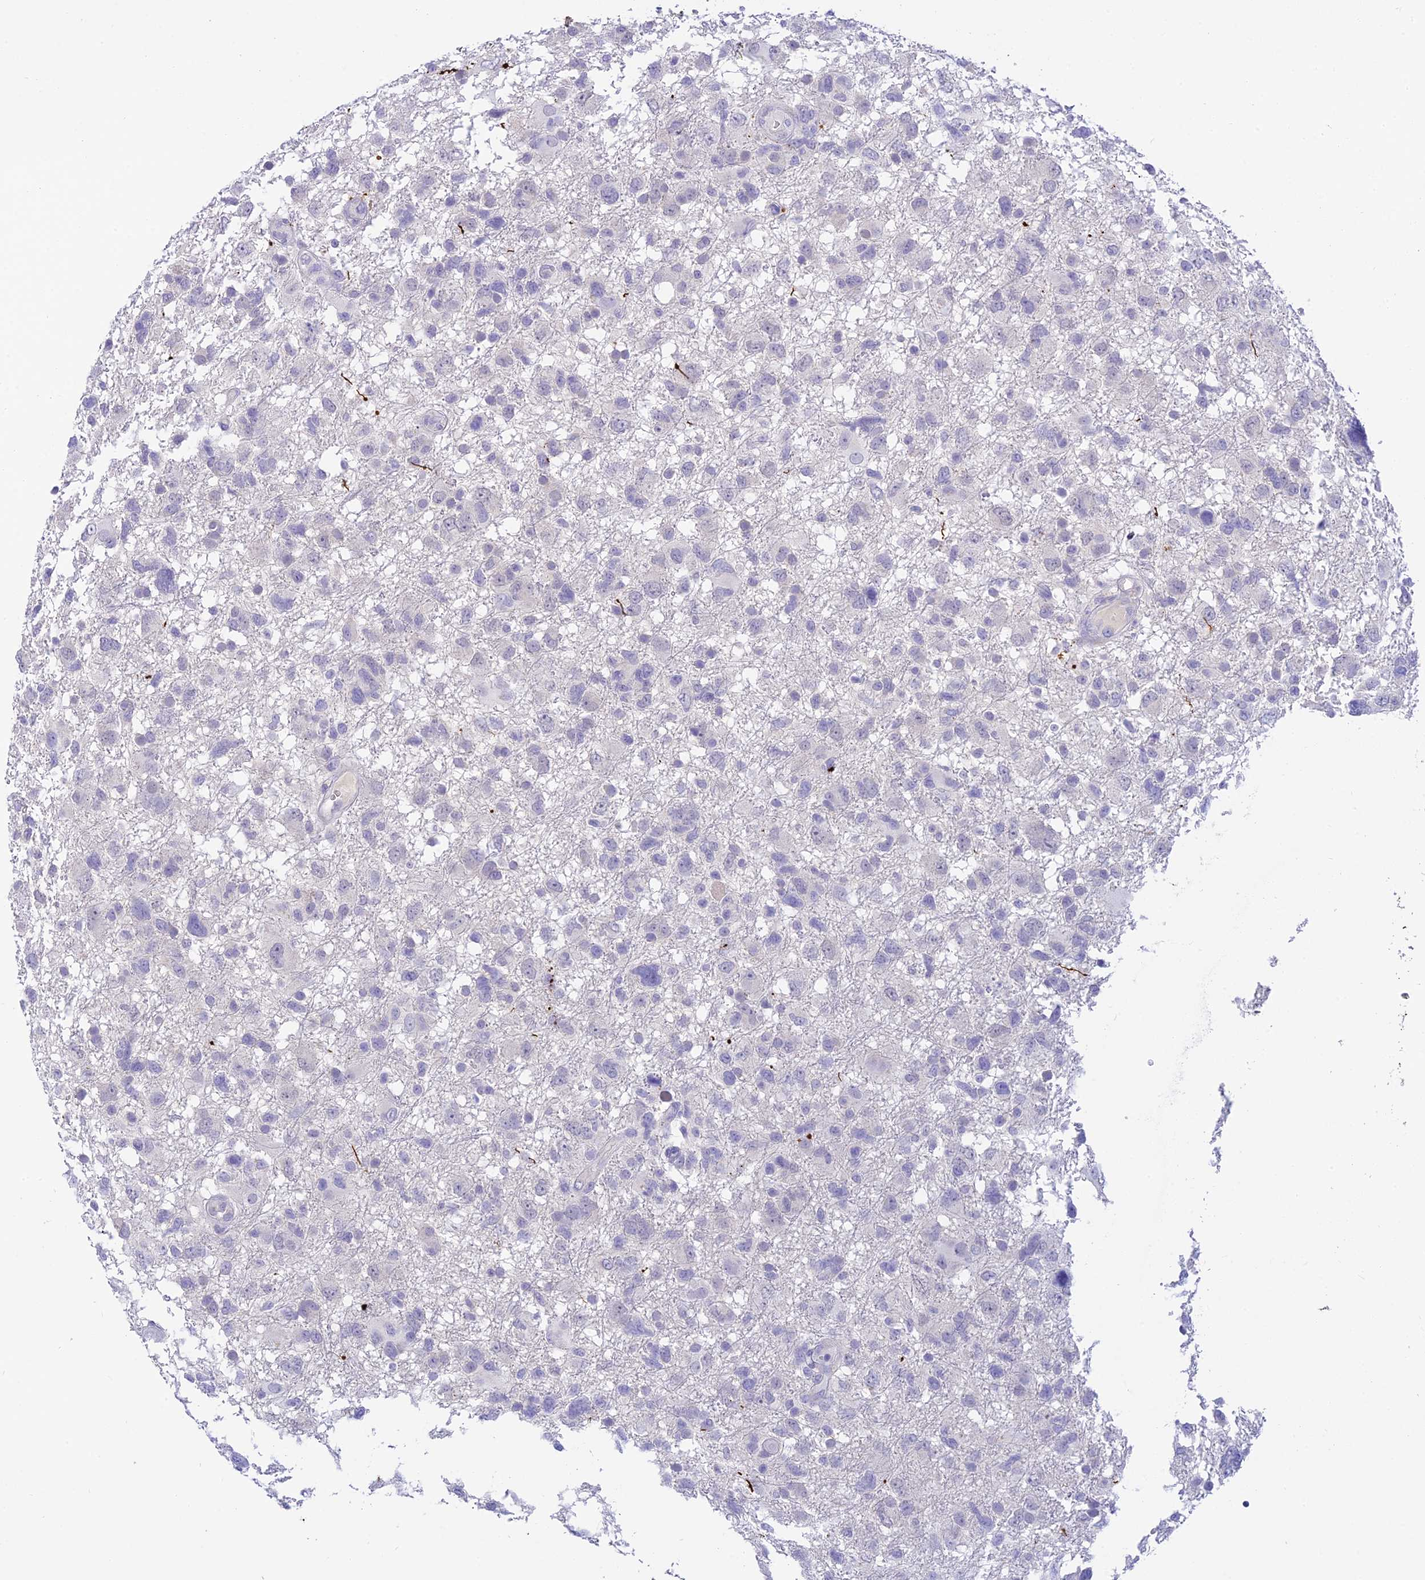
{"staining": {"intensity": "negative", "quantity": "none", "location": "none"}, "tissue": "glioma", "cell_type": "Tumor cells", "image_type": "cancer", "snomed": [{"axis": "morphology", "description": "Glioma, malignant, High grade"}, {"axis": "topography", "description": "Brain"}], "caption": "This micrograph is of malignant high-grade glioma stained with immunohistochemistry (IHC) to label a protein in brown with the nuclei are counter-stained blue. There is no positivity in tumor cells.", "gene": "INTS13", "patient": {"sex": "male", "age": 61}}